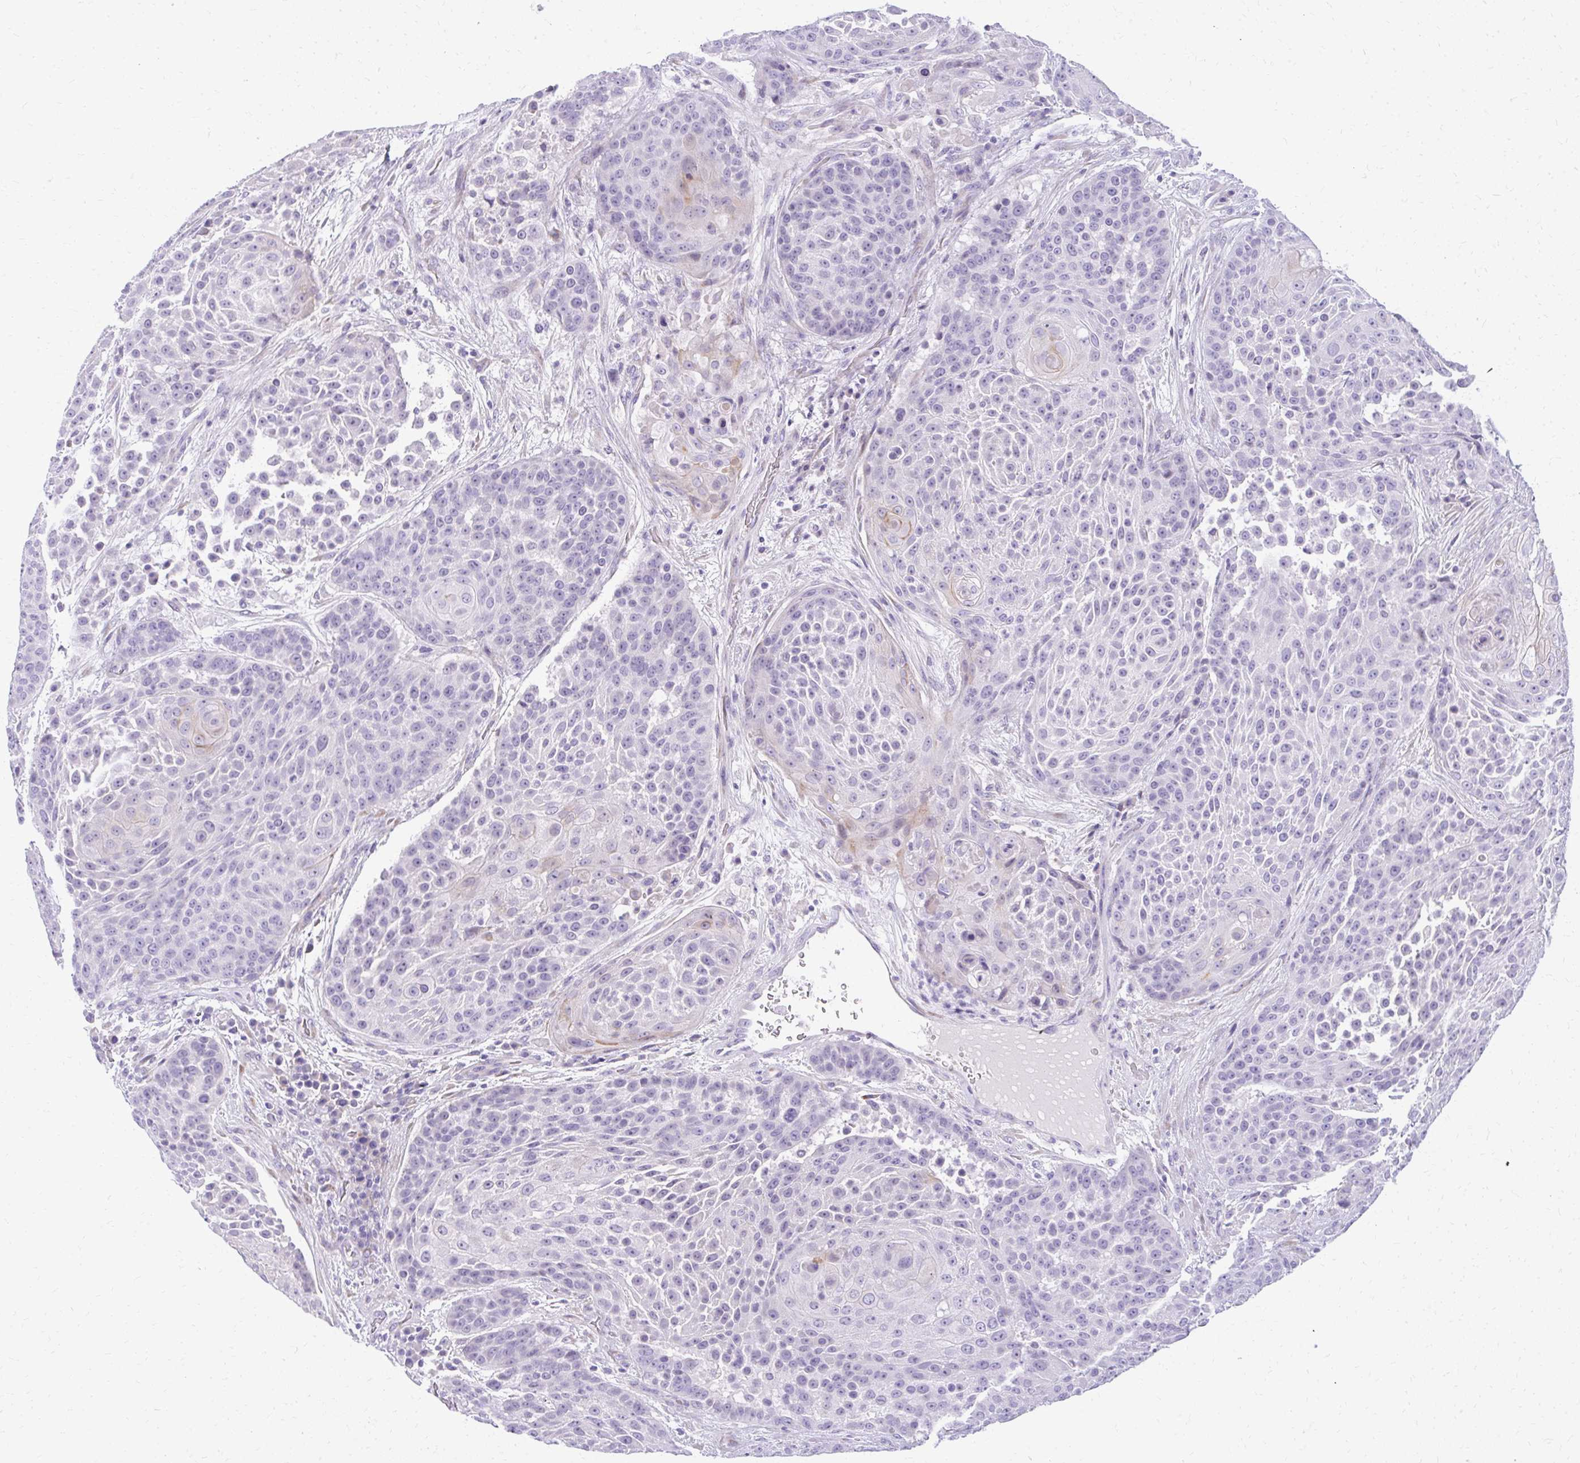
{"staining": {"intensity": "negative", "quantity": "none", "location": "none"}, "tissue": "urothelial cancer", "cell_type": "Tumor cells", "image_type": "cancer", "snomed": [{"axis": "morphology", "description": "Urothelial carcinoma, High grade"}, {"axis": "topography", "description": "Urinary bladder"}], "caption": "Tumor cells are negative for brown protein staining in urothelial cancer.", "gene": "PRAP1", "patient": {"sex": "female", "age": 63}}